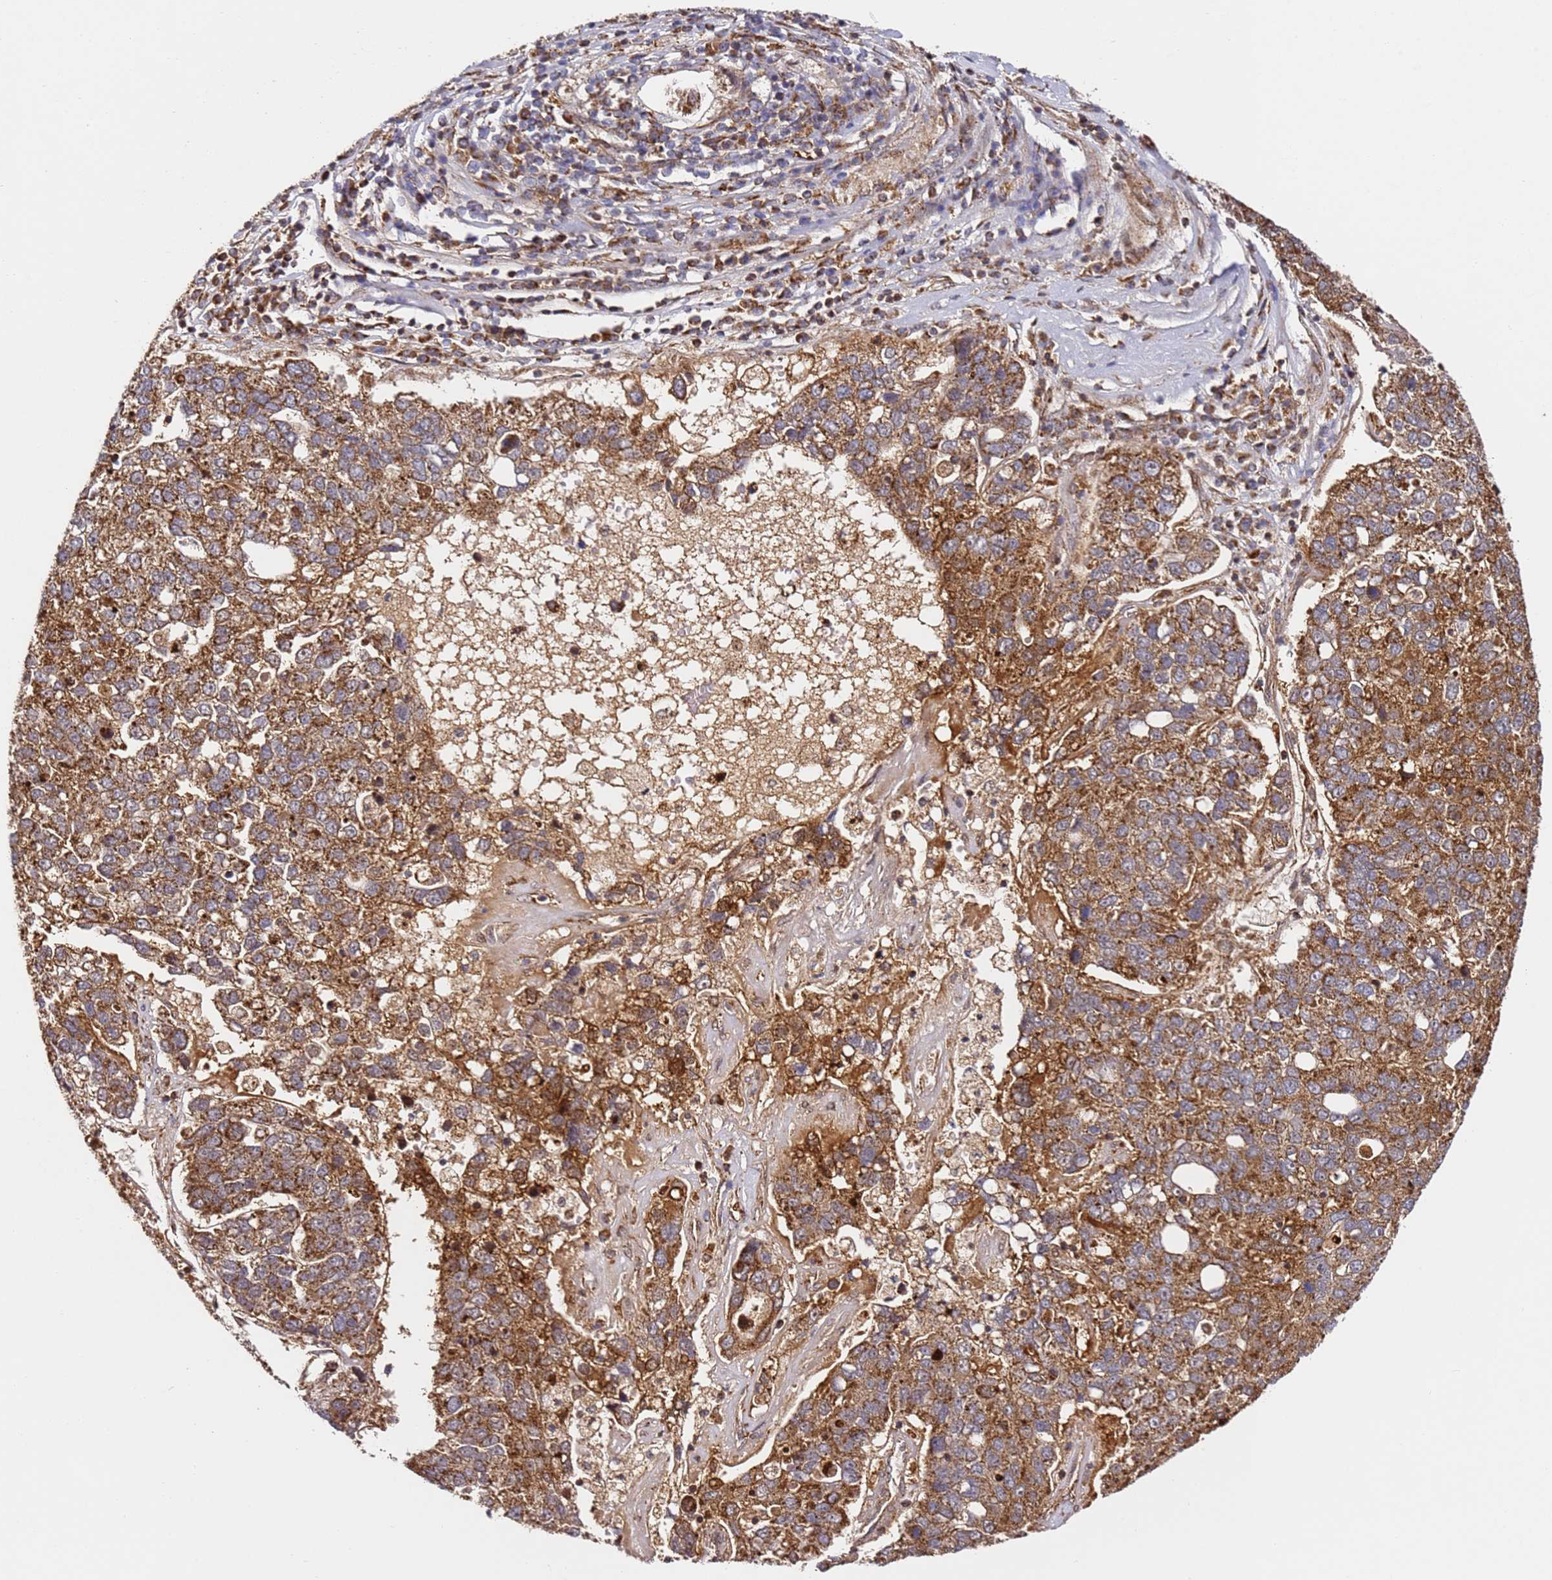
{"staining": {"intensity": "strong", "quantity": ">75%", "location": "cytoplasmic/membranous"}, "tissue": "pancreatic cancer", "cell_type": "Tumor cells", "image_type": "cancer", "snomed": [{"axis": "morphology", "description": "Adenocarcinoma, NOS"}, {"axis": "topography", "description": "Pancreas"}], "caption": "A histopathology image of adenocarcinoma (pancreatic) stained for a protein shows strong cytoplasmic/membranous brown staining in tumor cells.", "gene": "SMOX", "patient": {"sex": "female", "age": 61}}